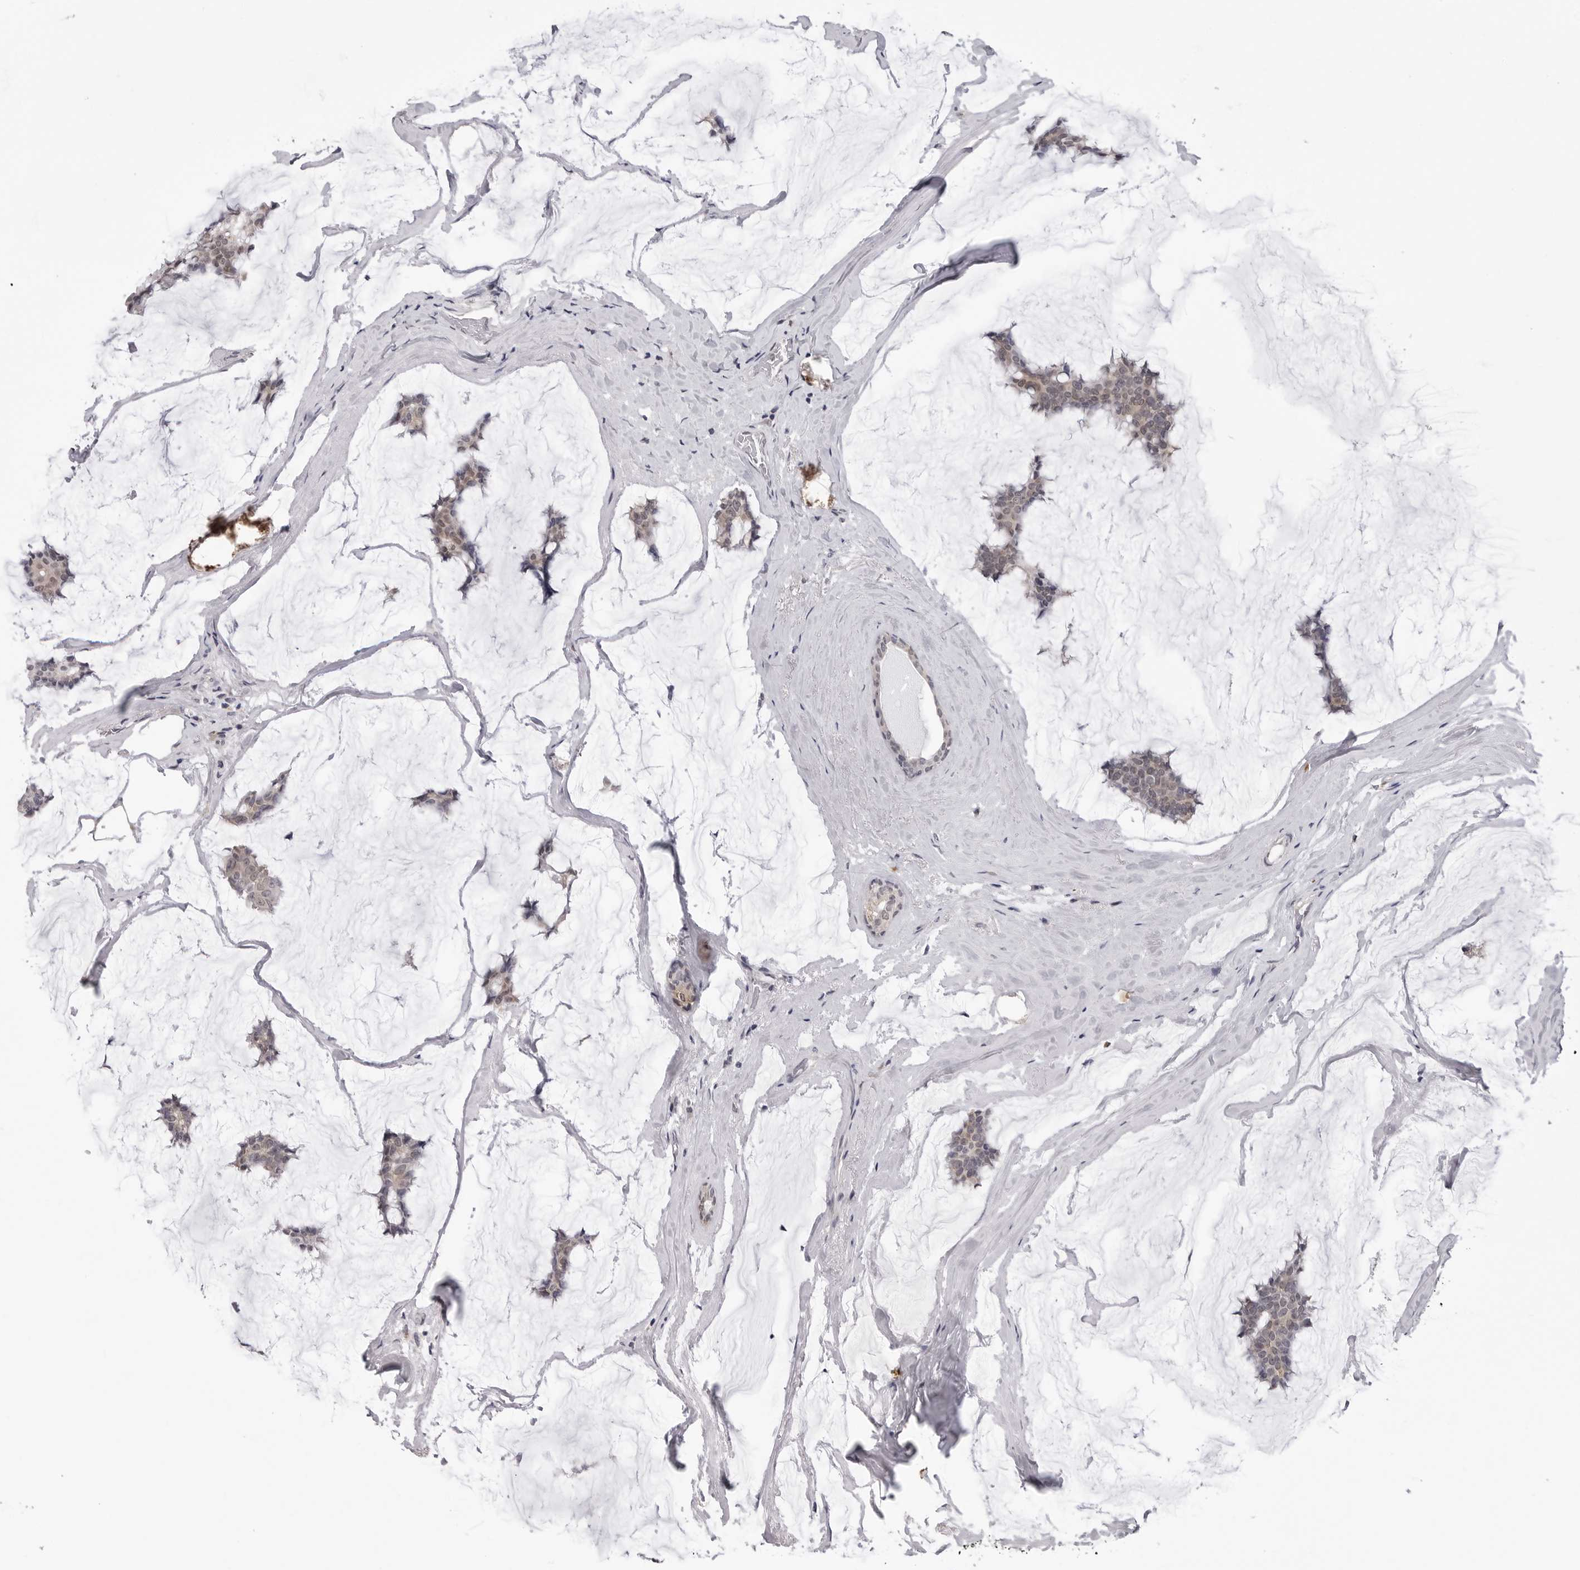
{"staining": {"intensity": "weak", "quantity": "<25%", "location": "nuclear"}, "tissue": "breast cancer", "cell_type": "Tumor cells", "image_type": "cancer", "snomed": [{"axis": "morphology", "description": "Duct carcinoma"}, {"axis": "topography", "description": "Breast"}], "caption": "IHC photomicrograph of neoplastic tissue: human breast cancer stained with DAB shows no significant protein positivity in tumor cells.", "gene": "CDK20", "patient": {"sex": "female", "age": 93}}